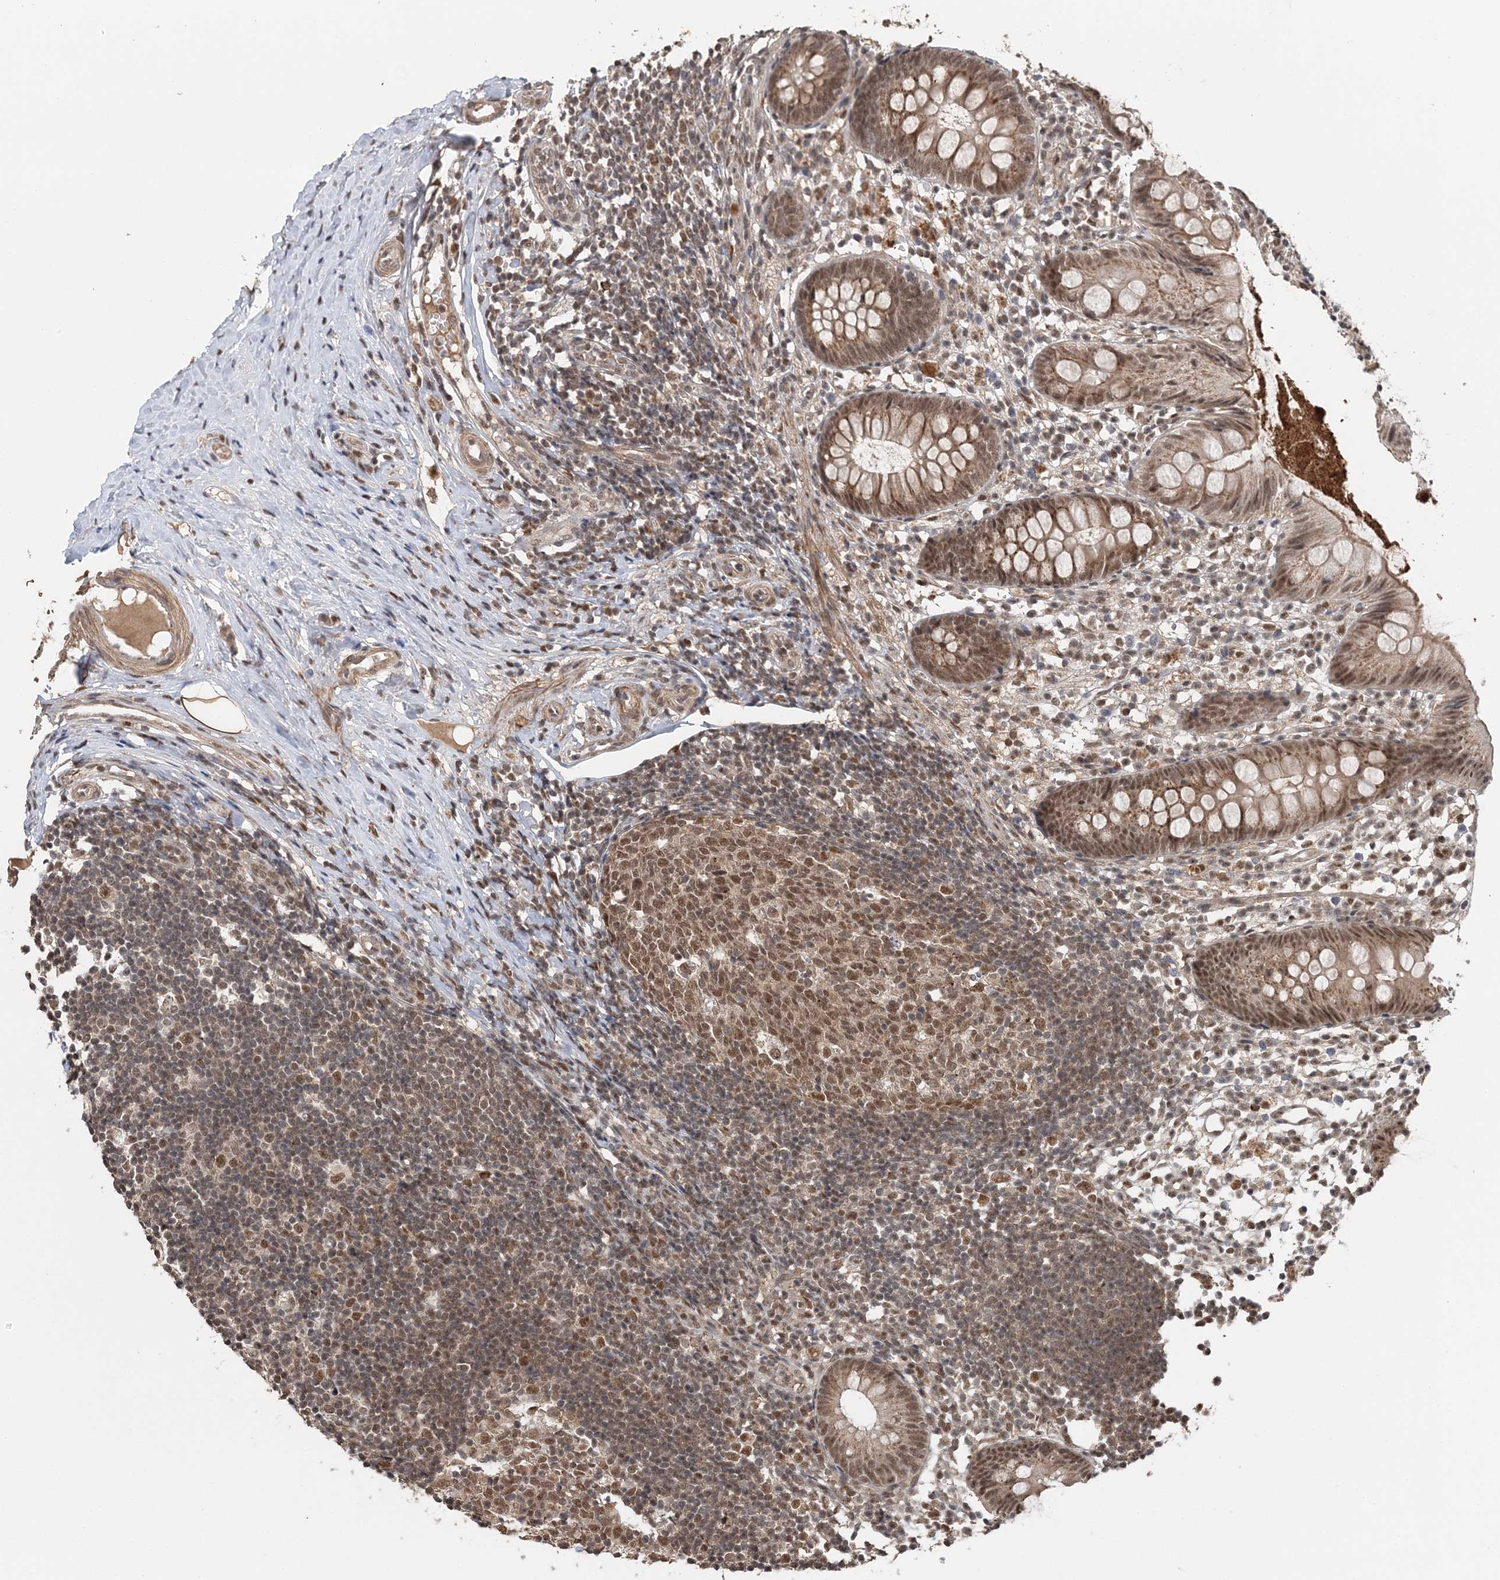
{"staining": {"intensity": "moderate", "quantity": ">75%", "location": "nuclear"}, "tissue": "appendix", "cell_type": "Glandular cells", "image_type": "normal", "snomed": [{"axis": "morphology", "description": "Normal tissue, NOS"}, {"axis": "topography", "description": "Appendix"}], "caption": "The immunohistochemical stain labels moderate nuclear staining in glandular cells of normal appendix.", "gene": "TSHZ2", "patient": {"sex": "female", "age": 20}}